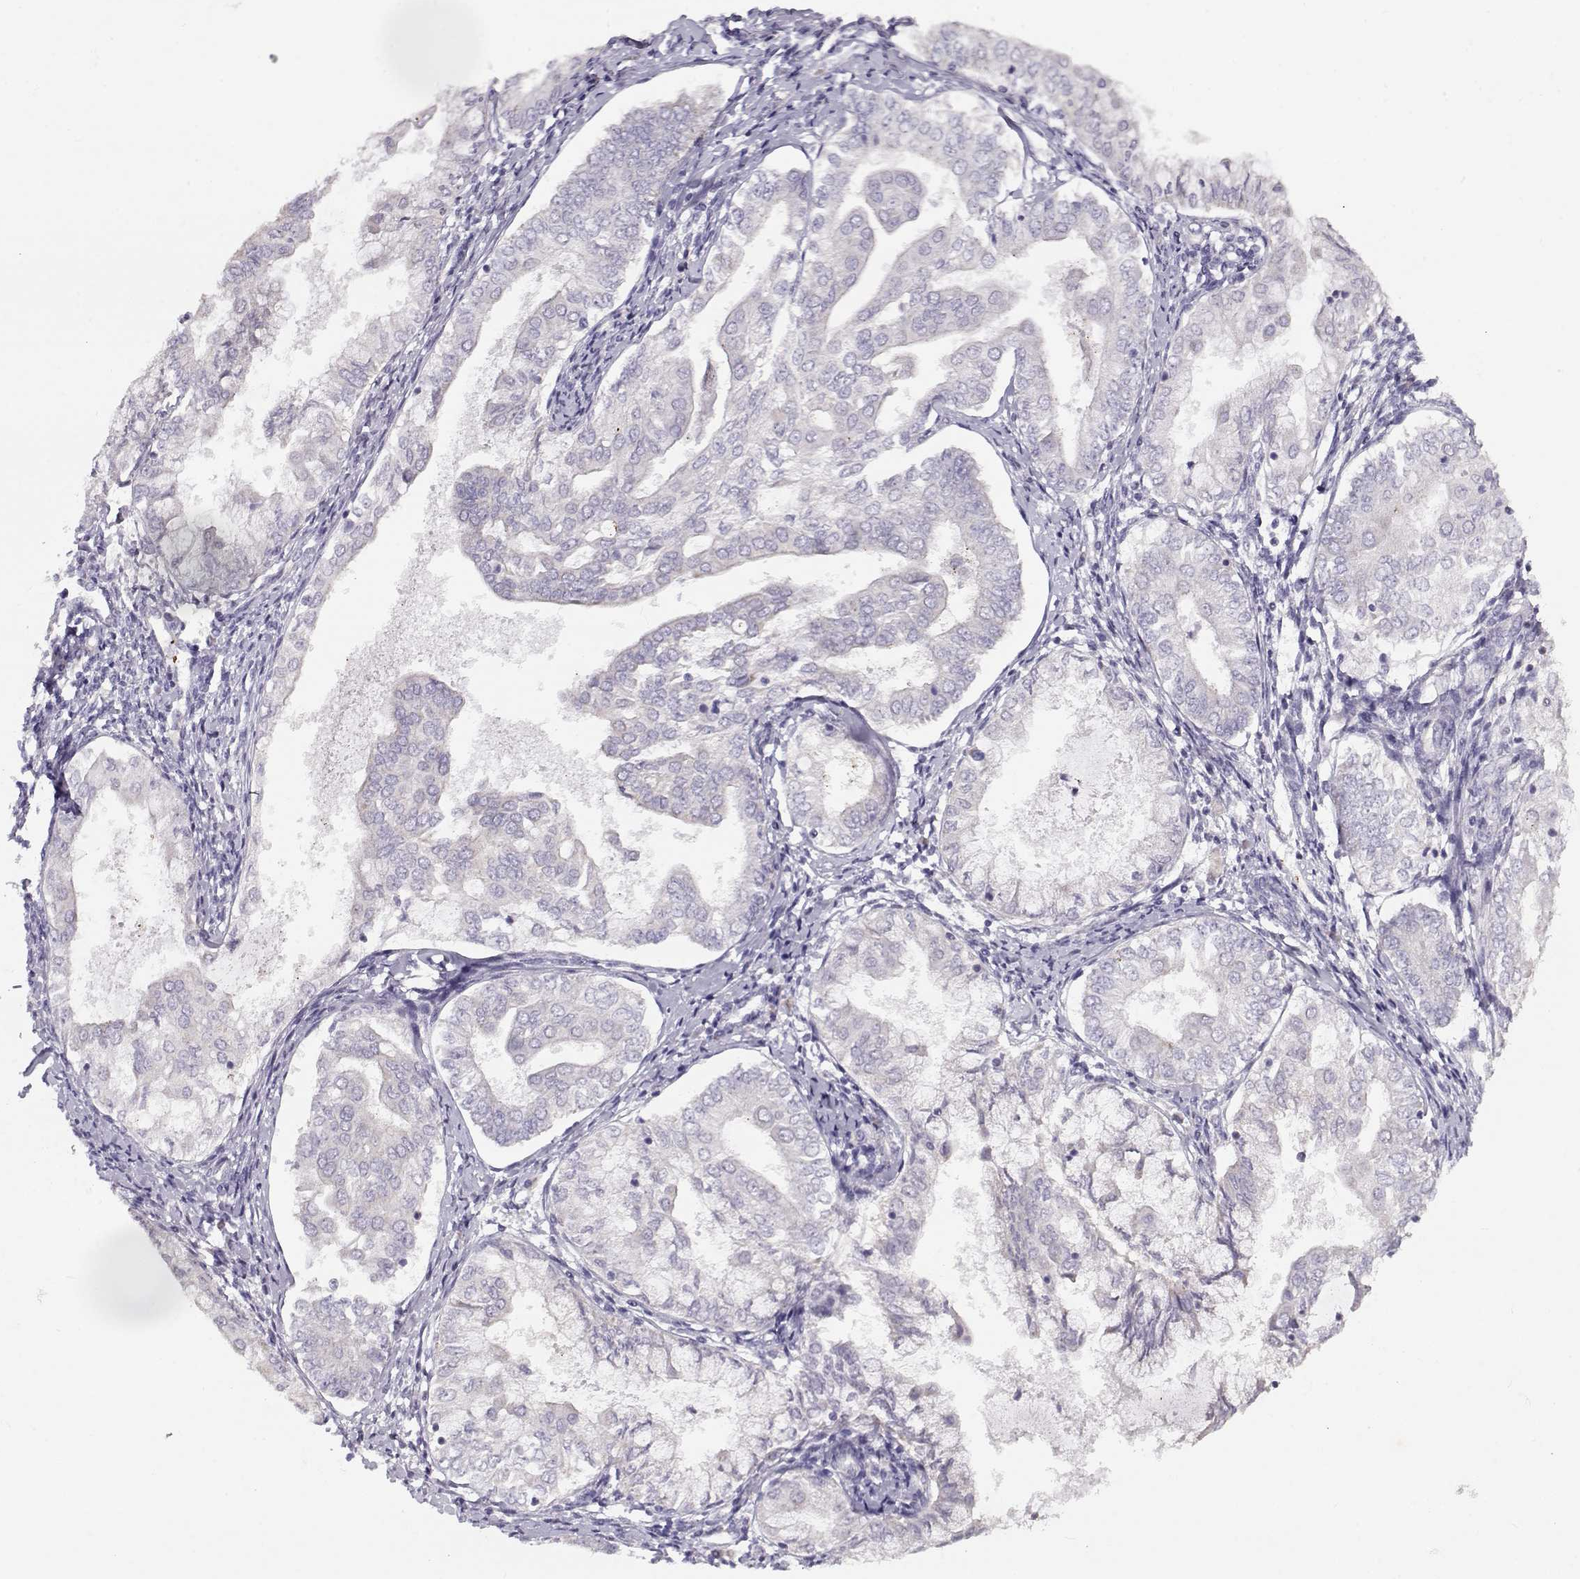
{"staining": {"intensity": "negative", "quantity": "none", "location": "none"}, "tissue": "endometrial cancer", "cell_type": "Tumor cells", "image_type": "cancer", "snomed": [{"axis": "morphology", "description": "Adenocarcinoma, NOS"}, {"axis": "topography", "description": "Endometrium"}], "caption": "DAB (3,3'-diaminobenzidine) immunohistochemical staining of human adenocarcinoma (endometrial) exhibits no significant expression in tumor cells.", "gene": "KLF17", "patient": {"sex": "female", "age": 68}}